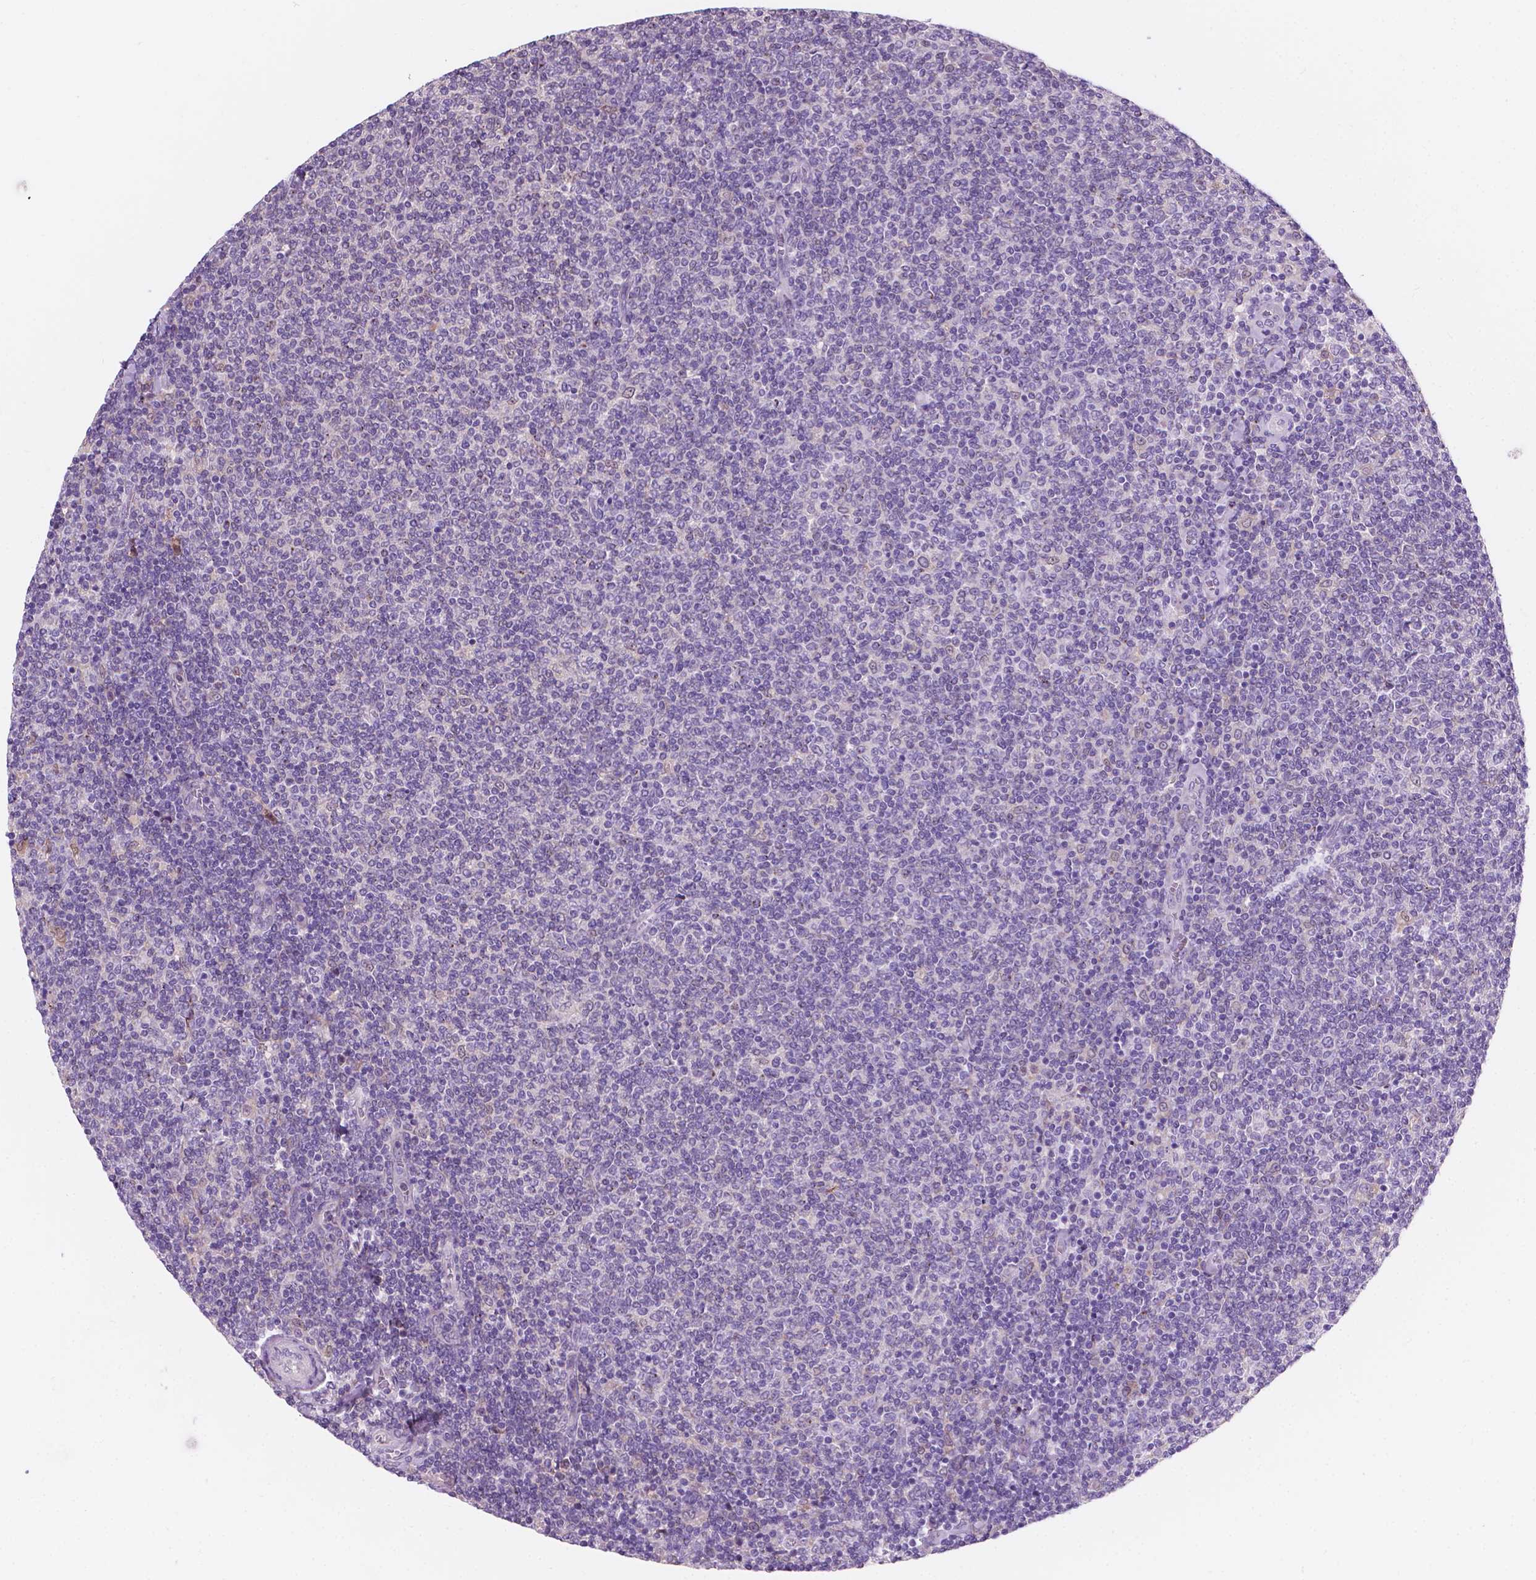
{"staining": {"intensity": "negative", "quantity": "none", "location": "none"}, "tissue": "lymphoma", "cell_type": "Tumor cells", "image_type": "cancer", "snomed": [{"axis": "morphology", "description": "Malignant lymphoma, non-Hodgkin's type, Low grade"}, {"axis": "topography", "description": "Lymph node"}], "caption": "Immunohistochemical staining of human low-grade malignant lymphoma, non-Hodgkin's type exhibits no significant expression in tumor cells.", "gene": "IREB2", "patient": {"sex": "male", "age": 52}}